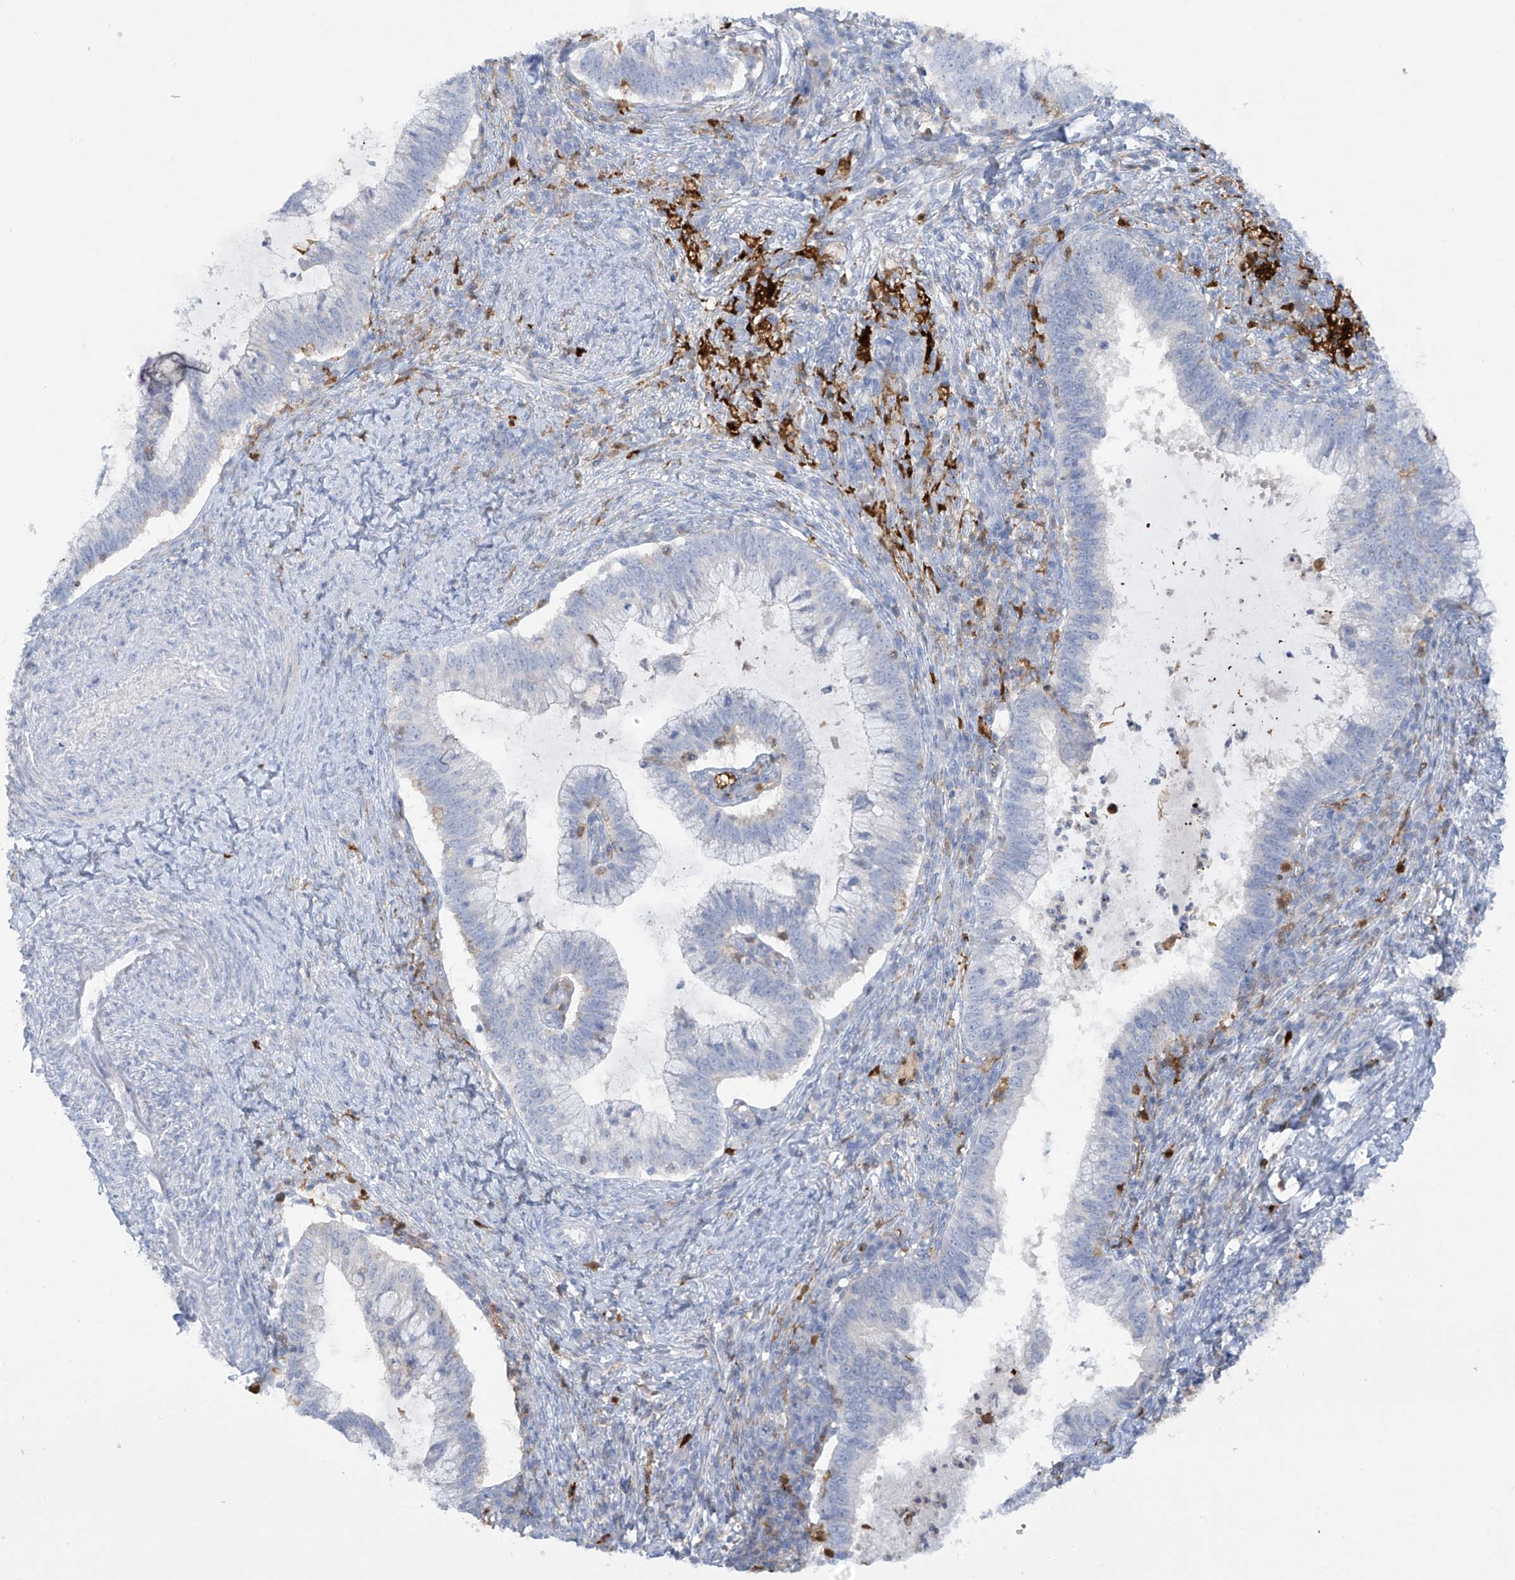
{"staining": {"intensity": "negative", "quantity": "none", "location": "none"}, "tissue": "cervical cancer", "cell_type": "Tumor cells", "image_type": "cancer", "snomed": [{"axis": "morphology", "description": "Adenocarcinoma, NOS"}, {"axis": "topography", "description": "Cervix"}], "caption": "Tumor cells are negative for protein expression in human cervical cancer (adenocarcinoma).", "gene": "TRMT2B", "patient": {"sex": "female", "age": 36}}